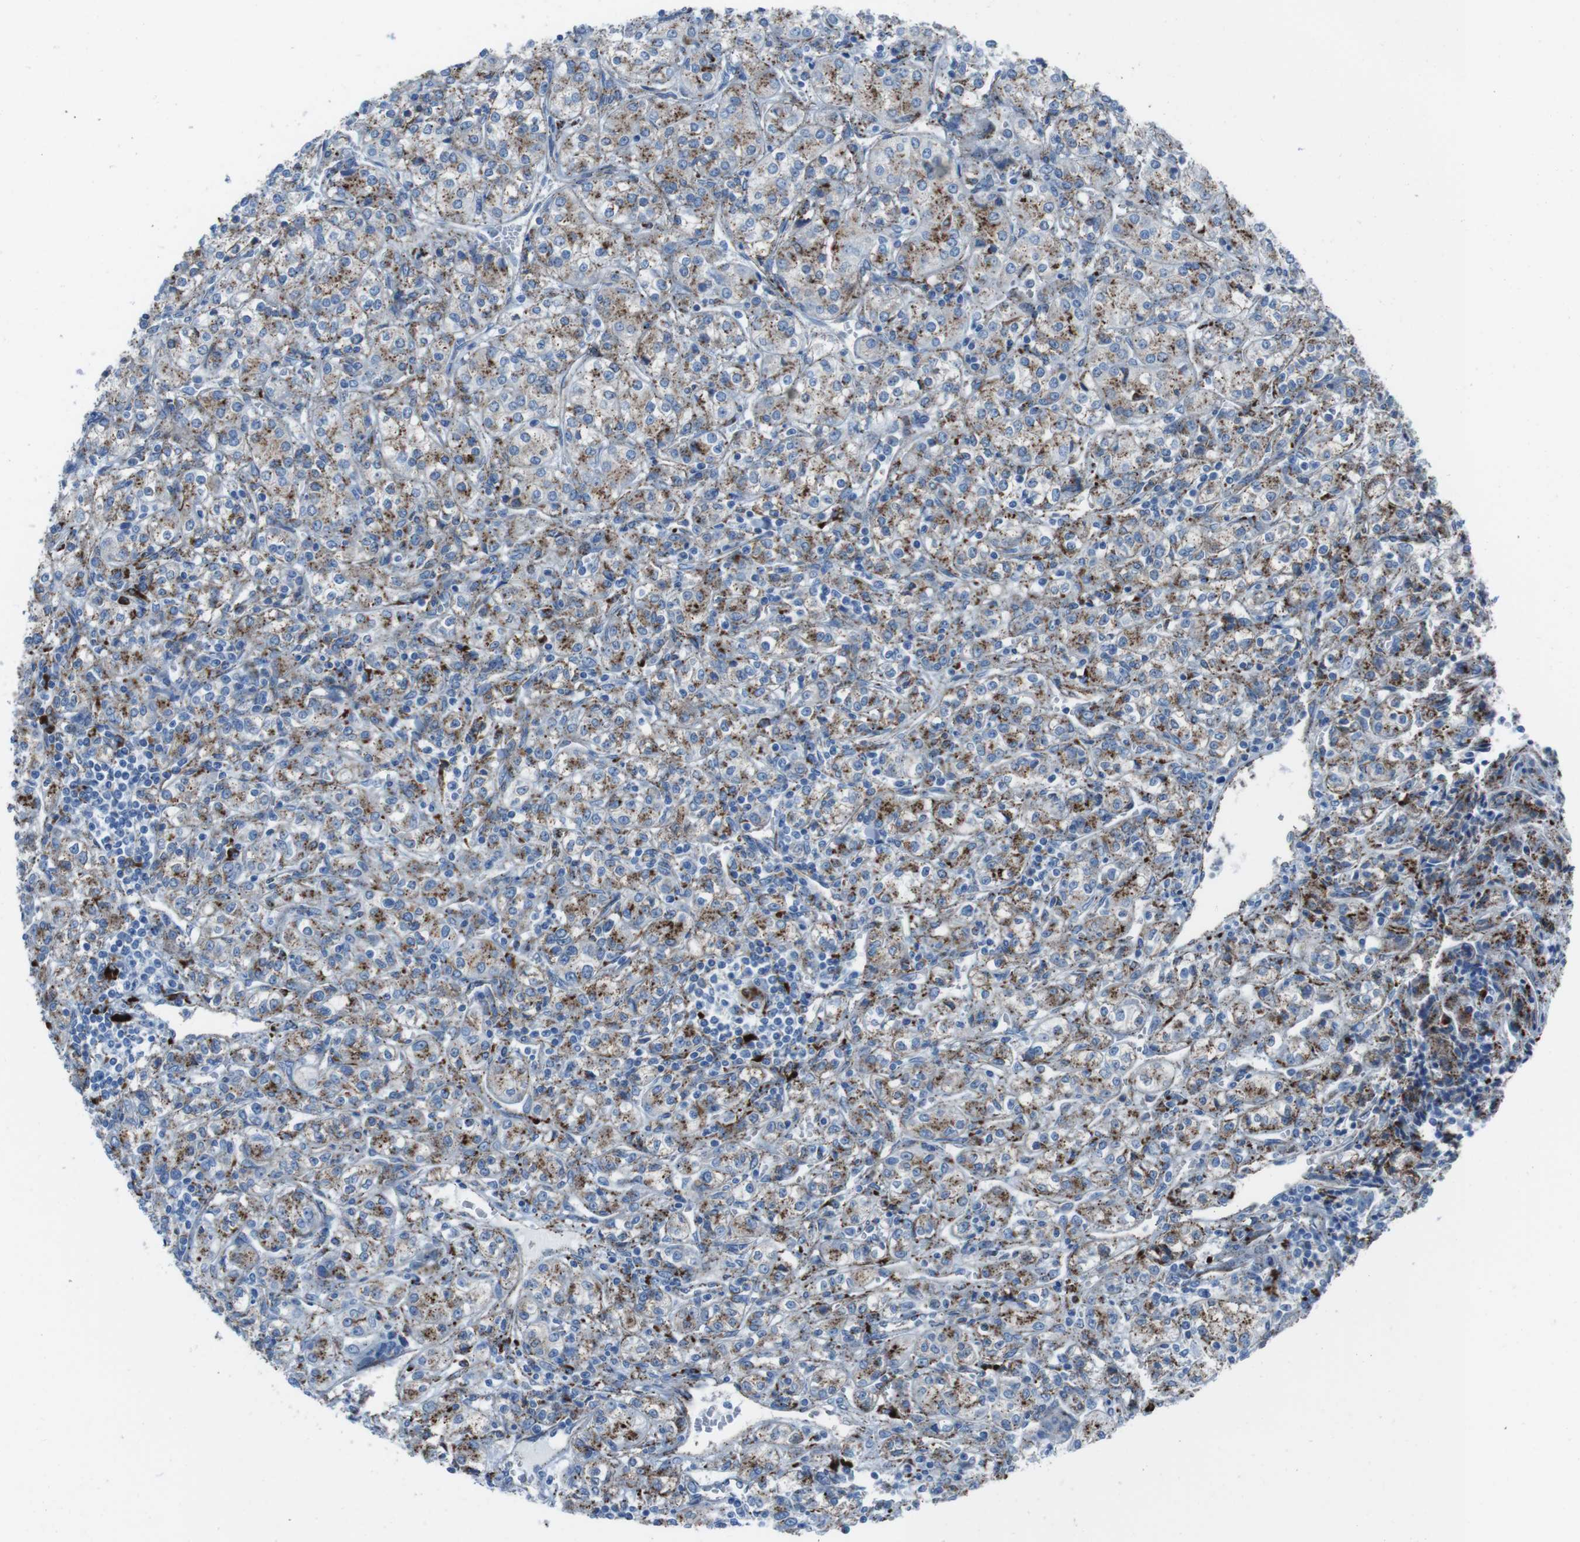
{"staining": {"intensity": "moderate", "quantity": ">75%", "location": "cytoplasmic/membranous"}, "tissue": "renal cancer", "cell_type": "Tumor cells", "image_type": "cancer", "snomed": [{"axis": "morphology", "description": "Adenocarcinoma, NOS"}, {"axis": "topography", "description": "Kidney"}], "caption": "About >75% of tumor cells in renal cancer (adenocarcinoma) demonstrate moderate cytoplasmic/membranous protein positivity as visualized by brown immunohistochemical staining.", "gene": "SCARB2", "patient": {"sex": "male", "age": 77}}